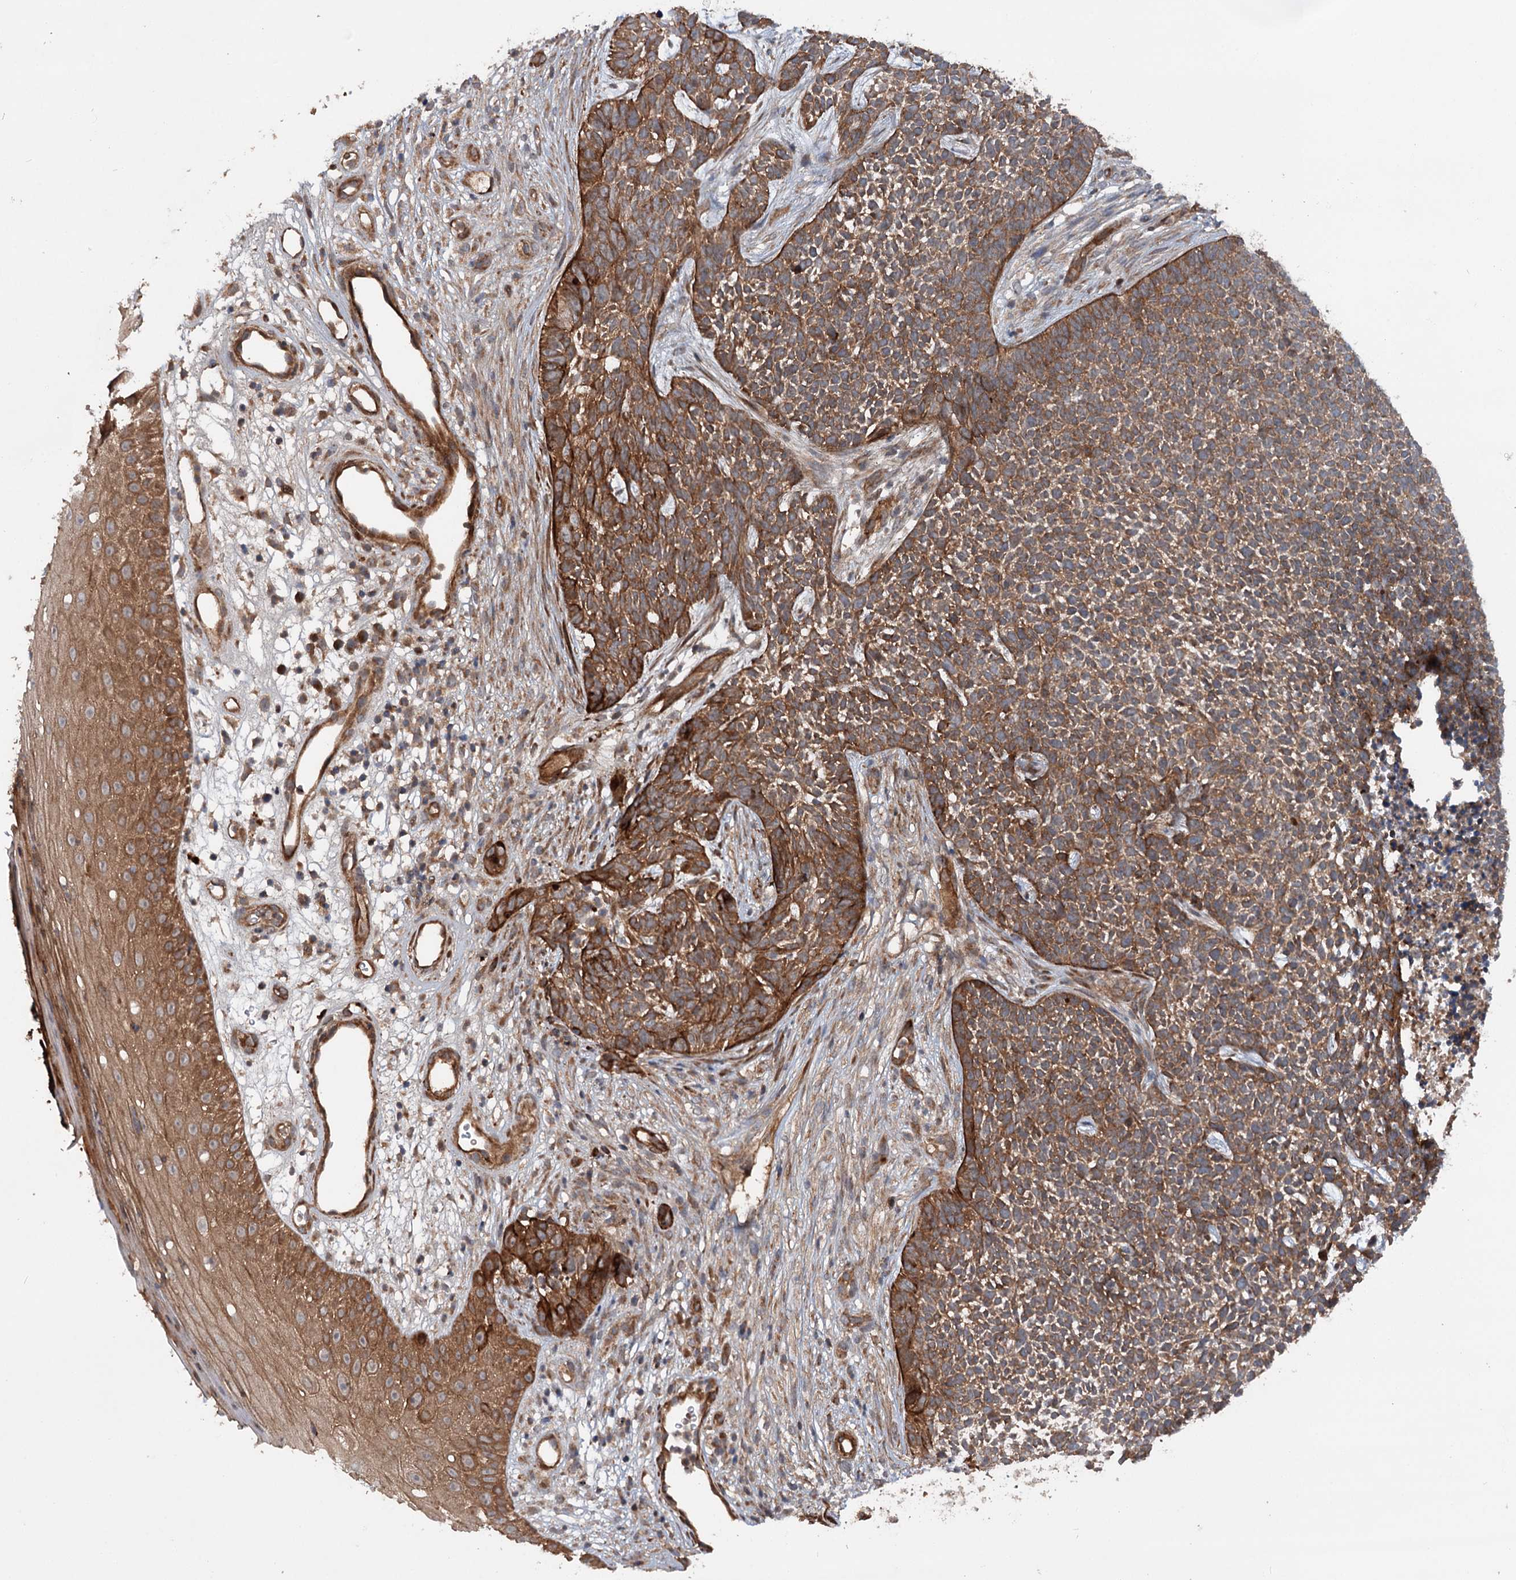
{"staining": {"intensity": "moderate", "quantity": ">75%", "location": "cytoplasmic/membranous"}, "tissue": "skin cancer", "cell_type": "Tumor cells", "image_type": "cancer", "snomed": [{"axis": "morphology", "description": "Basal cell carcinoma"}, {"axis": "topography", "description": "Skin"}], "caption": "Basal cell carcinoma (skin) was stained to show a protein in brown. There is medium levels of moderate cytoplasmic/membranous expression in about >75% of tumor cells.", "gene": "ADGRG4", "patient": {"sex": "female", "age": 84}}